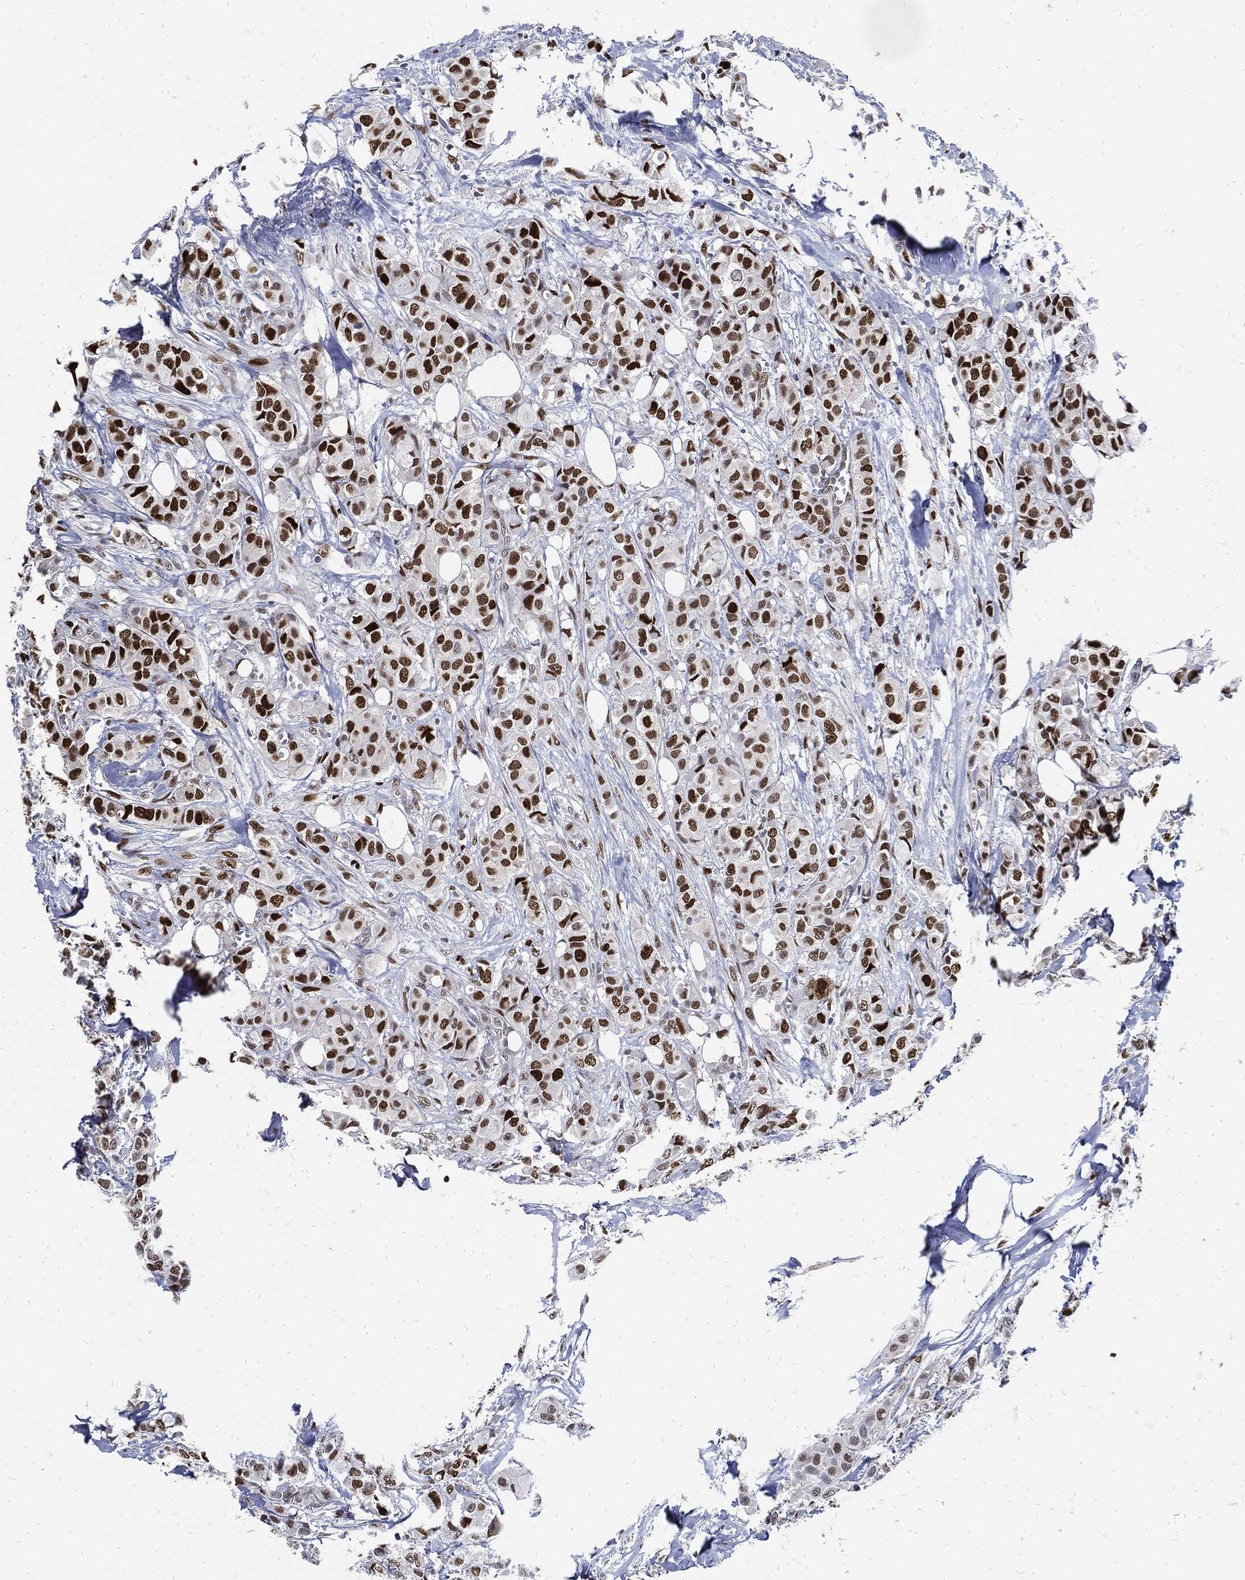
{"staining": {"intensity": "strong", "quantity": ">75%", "location": "nuclear"}, "tissue": "breast cancer", "cell_type": "Tumor cells", "image_type": "cancer", "snomed": [{"axis": "morphology", "description": "Duct carcinoma"}, {"axis": "topography", "description": "Breast"}], "caption": "A photomicrograph showing strong nuclear staining in approximately >75% of tumor cells in invasive ductal carcinoma (breast), as visualized by brown immunohistochemical staining.", "gene": "NBN", "patient": {"sex": "female", "age": 85}}